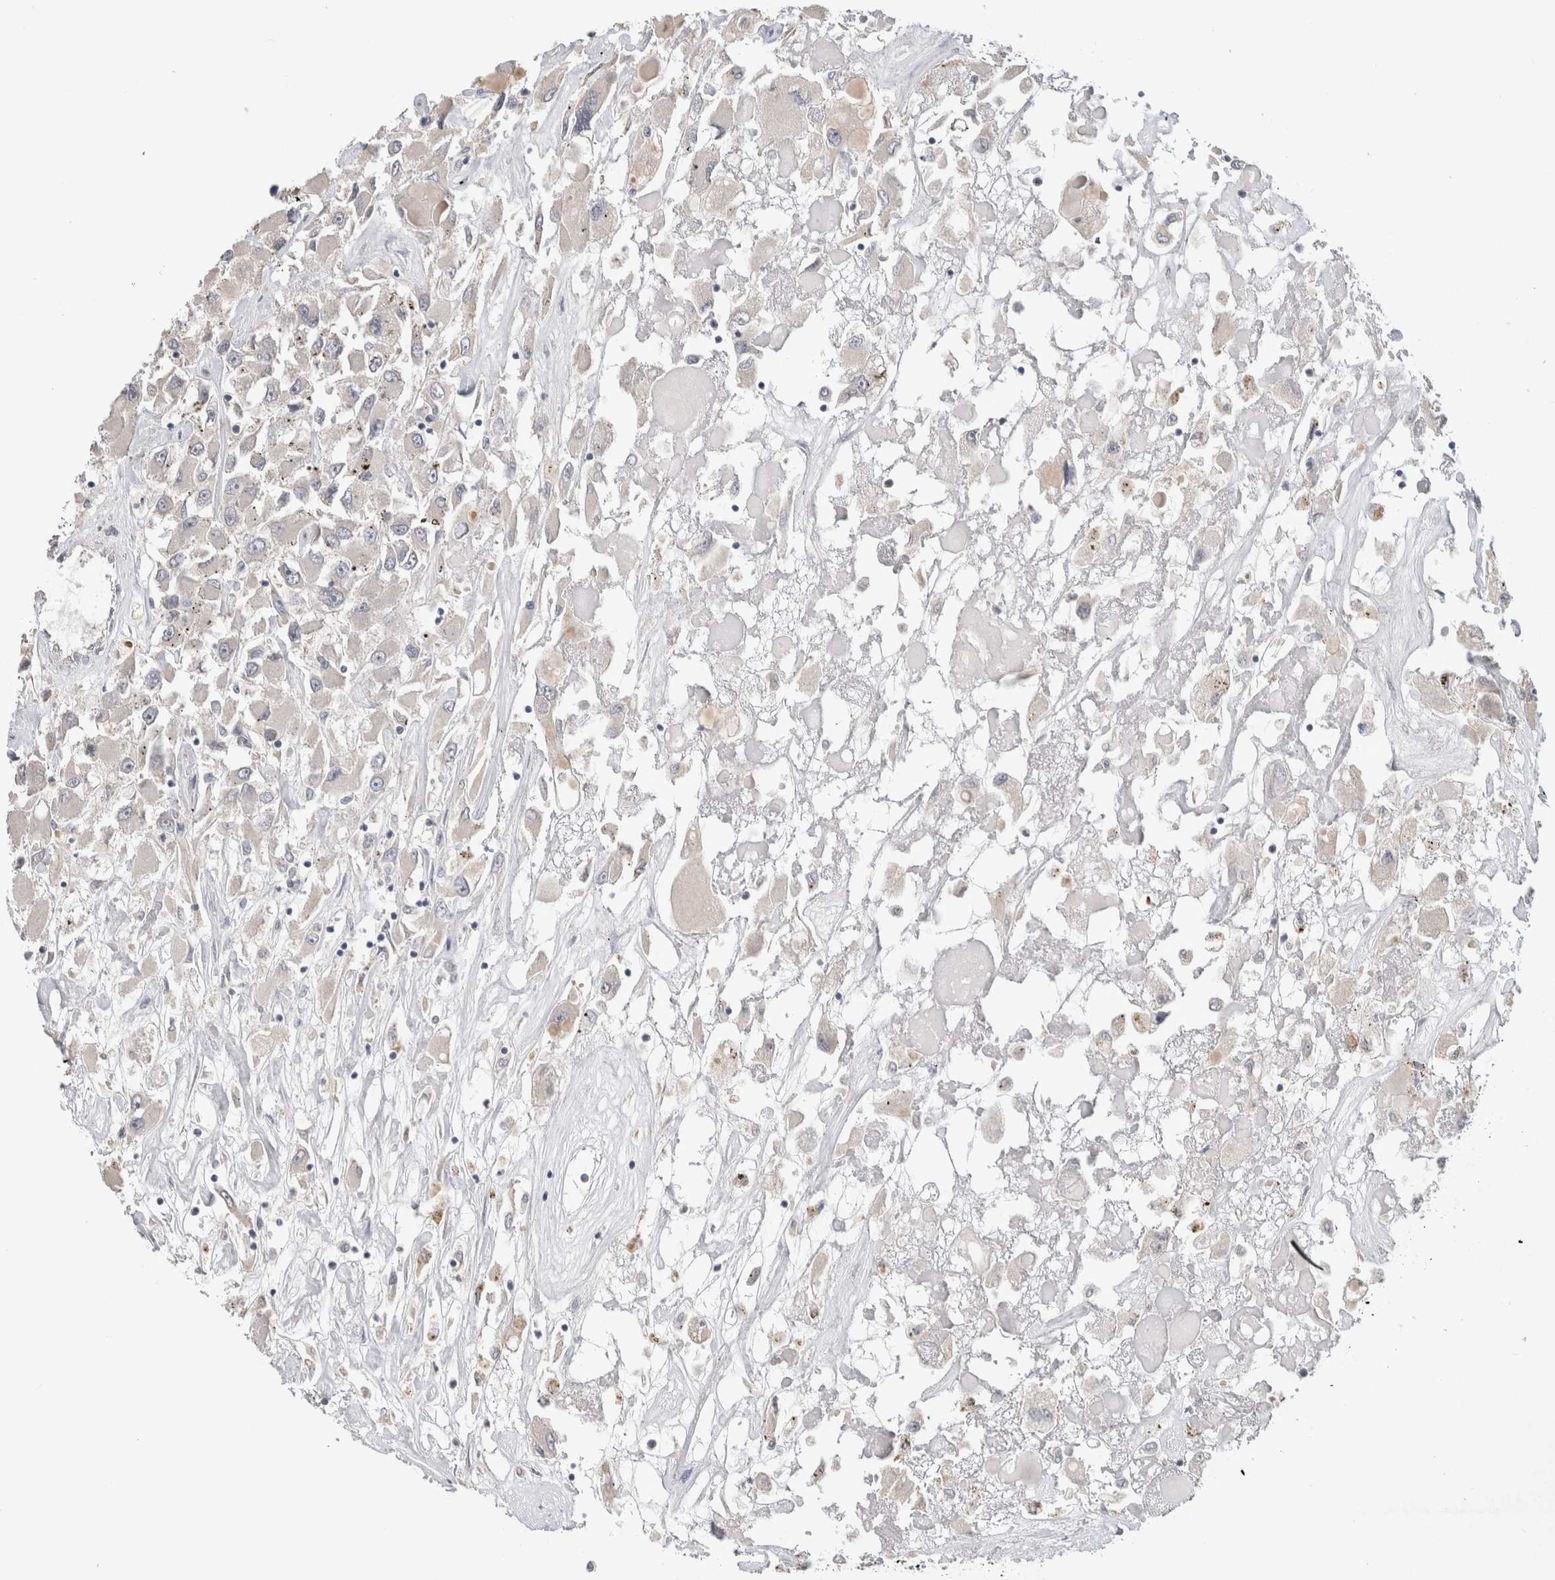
{"staining": {"intensity": "weak", "quantity": "<25%", "location": "cytoplasmic/membranous"}, "tissue": "renal cancer", "cell_type": "Tumor cells", "image_type": "cancer", "snomed": [{"axis": "morphology", "description": "Adenocarcinoma, NOS"}, {"axis": "topography", "description": "Kidney"}], "caption": "Immunohistochemical staining of human renal cancer displays no significant staining in tumor cells. Nuclei are stained in blue.", "gene": "CERS3", "patient": {"sex": "female", "age": 52}}